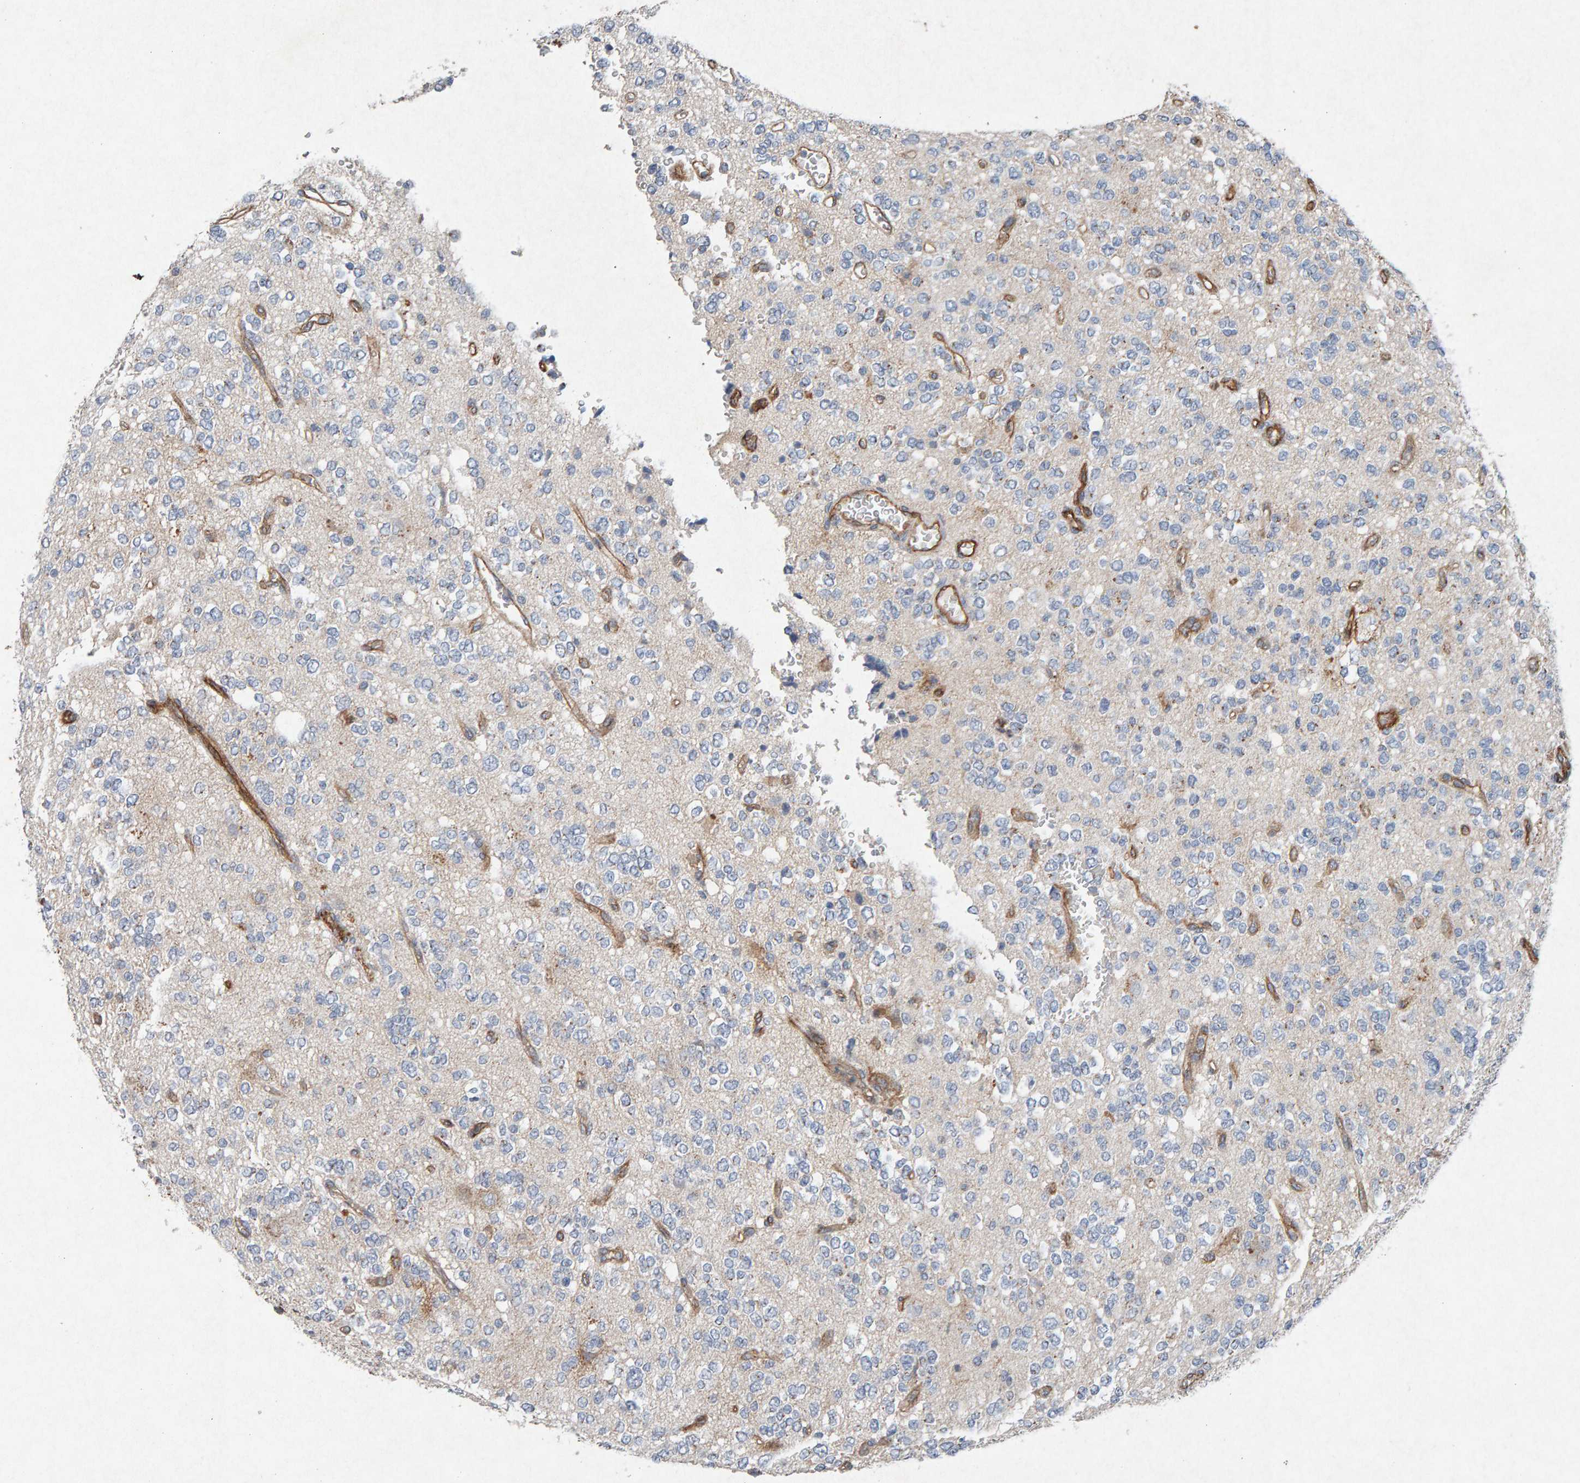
{"staining": {"intensity": "negative", "quantity": "none", "location": "none"}, "tissue": "glioma", "cell_type": "Tumor cells", "image_type": "cancer", "snomed": [{"axis": "morphology", "description": "Glioma, malignant, Low grade"}, {"axis": "topography", "description": "Brain"}], "caption": "Tumor cells show no significant protein positivity in malignant glioma (low-grade).", "gene": "PTPRM", "patient": {"sex": "male", "age": 38}}